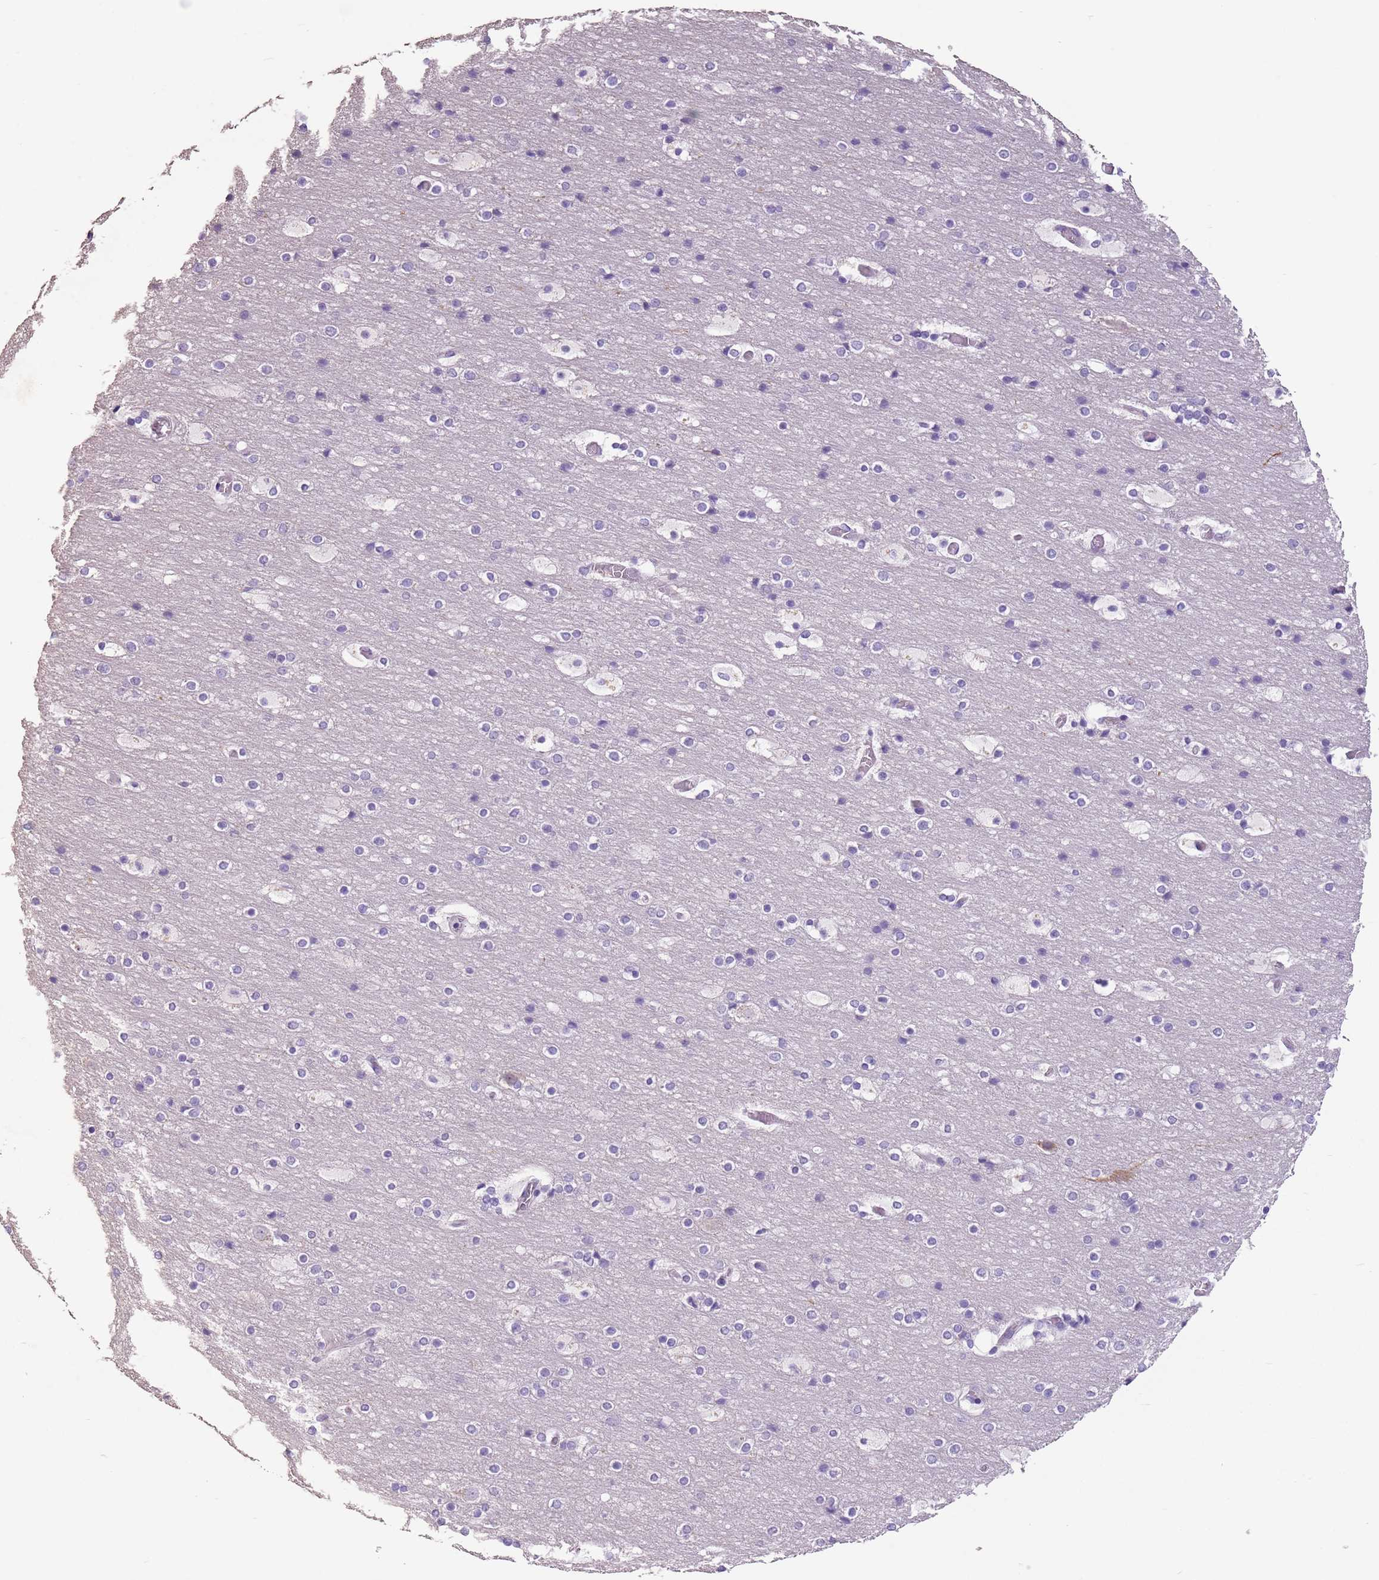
{"staining": {"intensity": "negative", "quantity": "none", "location": "none"}, "tissue": "cerebral cortex", "cell_type": "Endothelial cells", "image_type": "normal", "snomed": [{"axis": "morphology", "description": "Normal tissue, NOS"}, {"axis": "topography", "description": "Cerebral cortex"}], "caption": "This is a image of immunohistochemistry staining of unremarkable cerebral cortex, which shows no expression in endothelial cells.", "gene": "CELF6", "patient": {"sex": "male", "age": 57}}